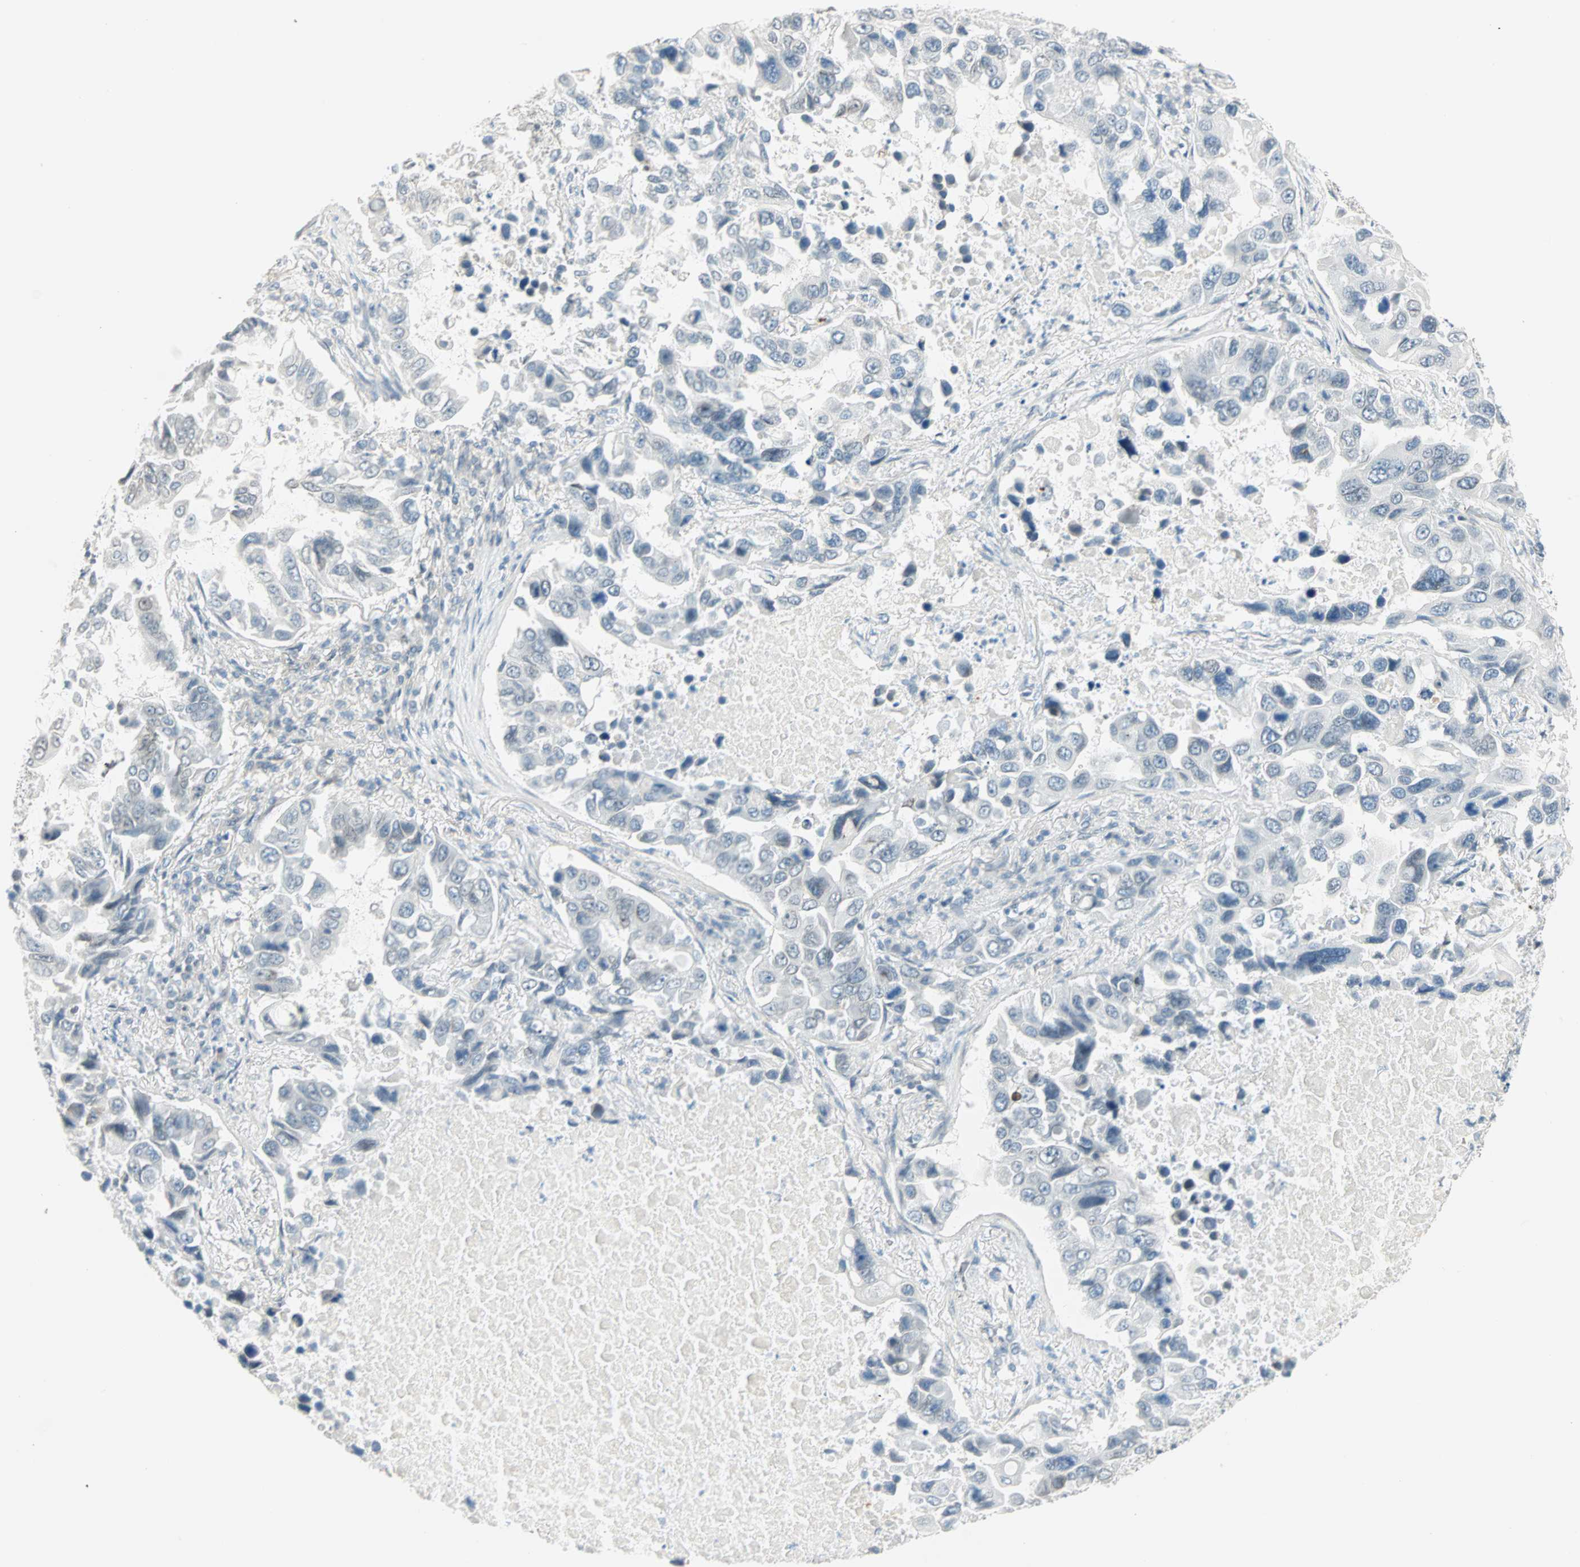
{"staining": {"intensity": "negative", "quantity": "none", "location": "none"}, "tissue": "lung cancer", "cell_type": "Tumor cells", "image_type": "cancer", "snomed": [{"axis": "morphology", "description": "Adenocarcinoma, NOS"}, {"axis": "topography", "description": "Lung"}], "caption": "IHC histopathology image of human lung cancer stained for a protein (brown), which shows no staining in tumor cells. (DAB immunohistochemistry with hematoxylin counter stain).", "gene": "BCAN", "patient": {"sex": "male", "age": 64}}